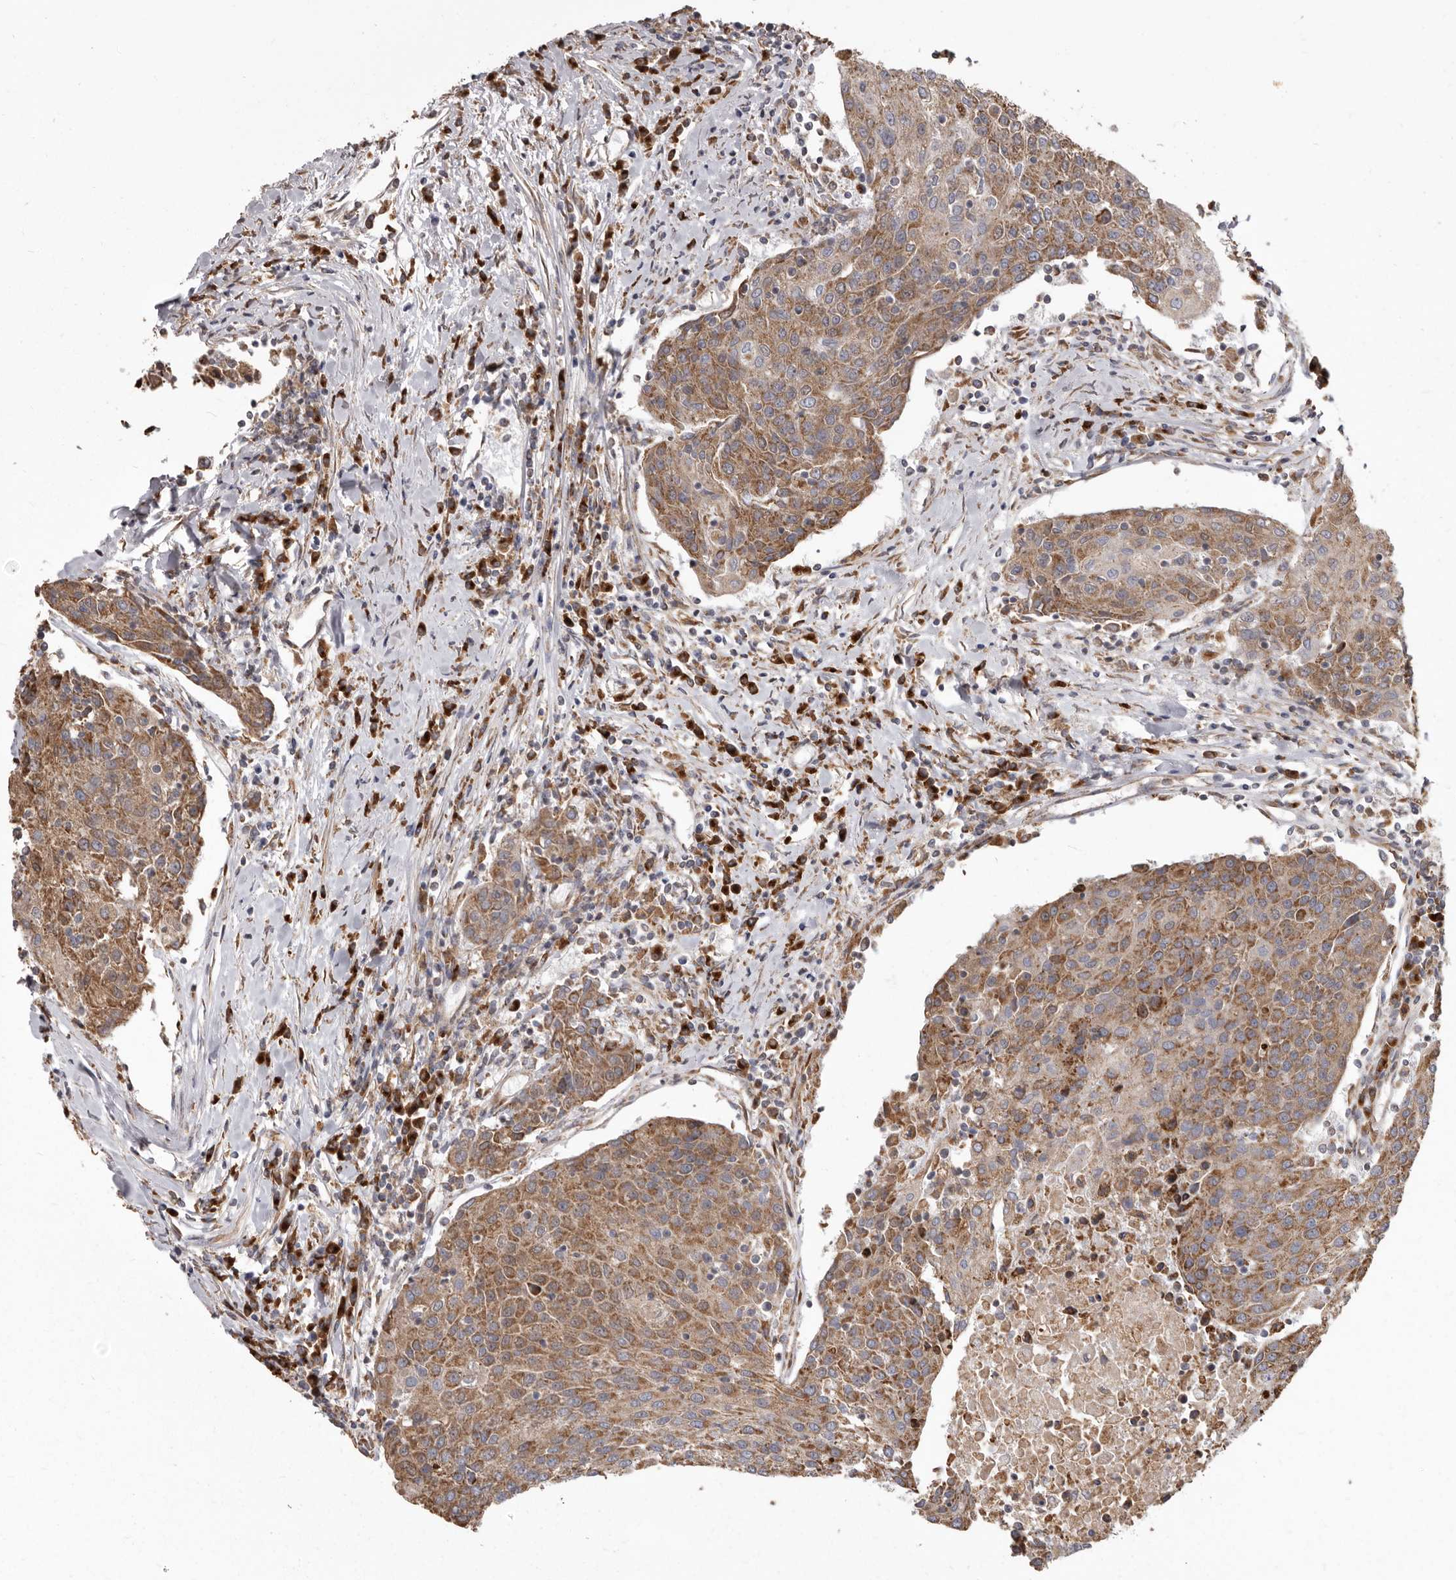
{"staining": {"intensity": "moderate", "quantity": ">75%", "location": "cytoplasmic/membranous"}, "tissue": "urothelial cancer", "cell_type": "Tumor cells", "image_type": "cancer", "snomed": [{"axis": "morphology", "description": "Urothelial carcinoma, High grade"}, {"axis": "topography", "description": "Urinary bladder"}], "caption": "A medium amount of moderate cytoplasmic/membranous expression is identified in approximately >75% of tumor cells in urothelial cancer tissue. The staining was performed using DAB (3,3'-diaminobenzidine) to visualize the protein expression in brown, while the nuclei were stained in blue with hematoxylin (Magnification: 20x).", "gene": "CDK5RAP3", "patient": {"sex": "female", "age": 85}}